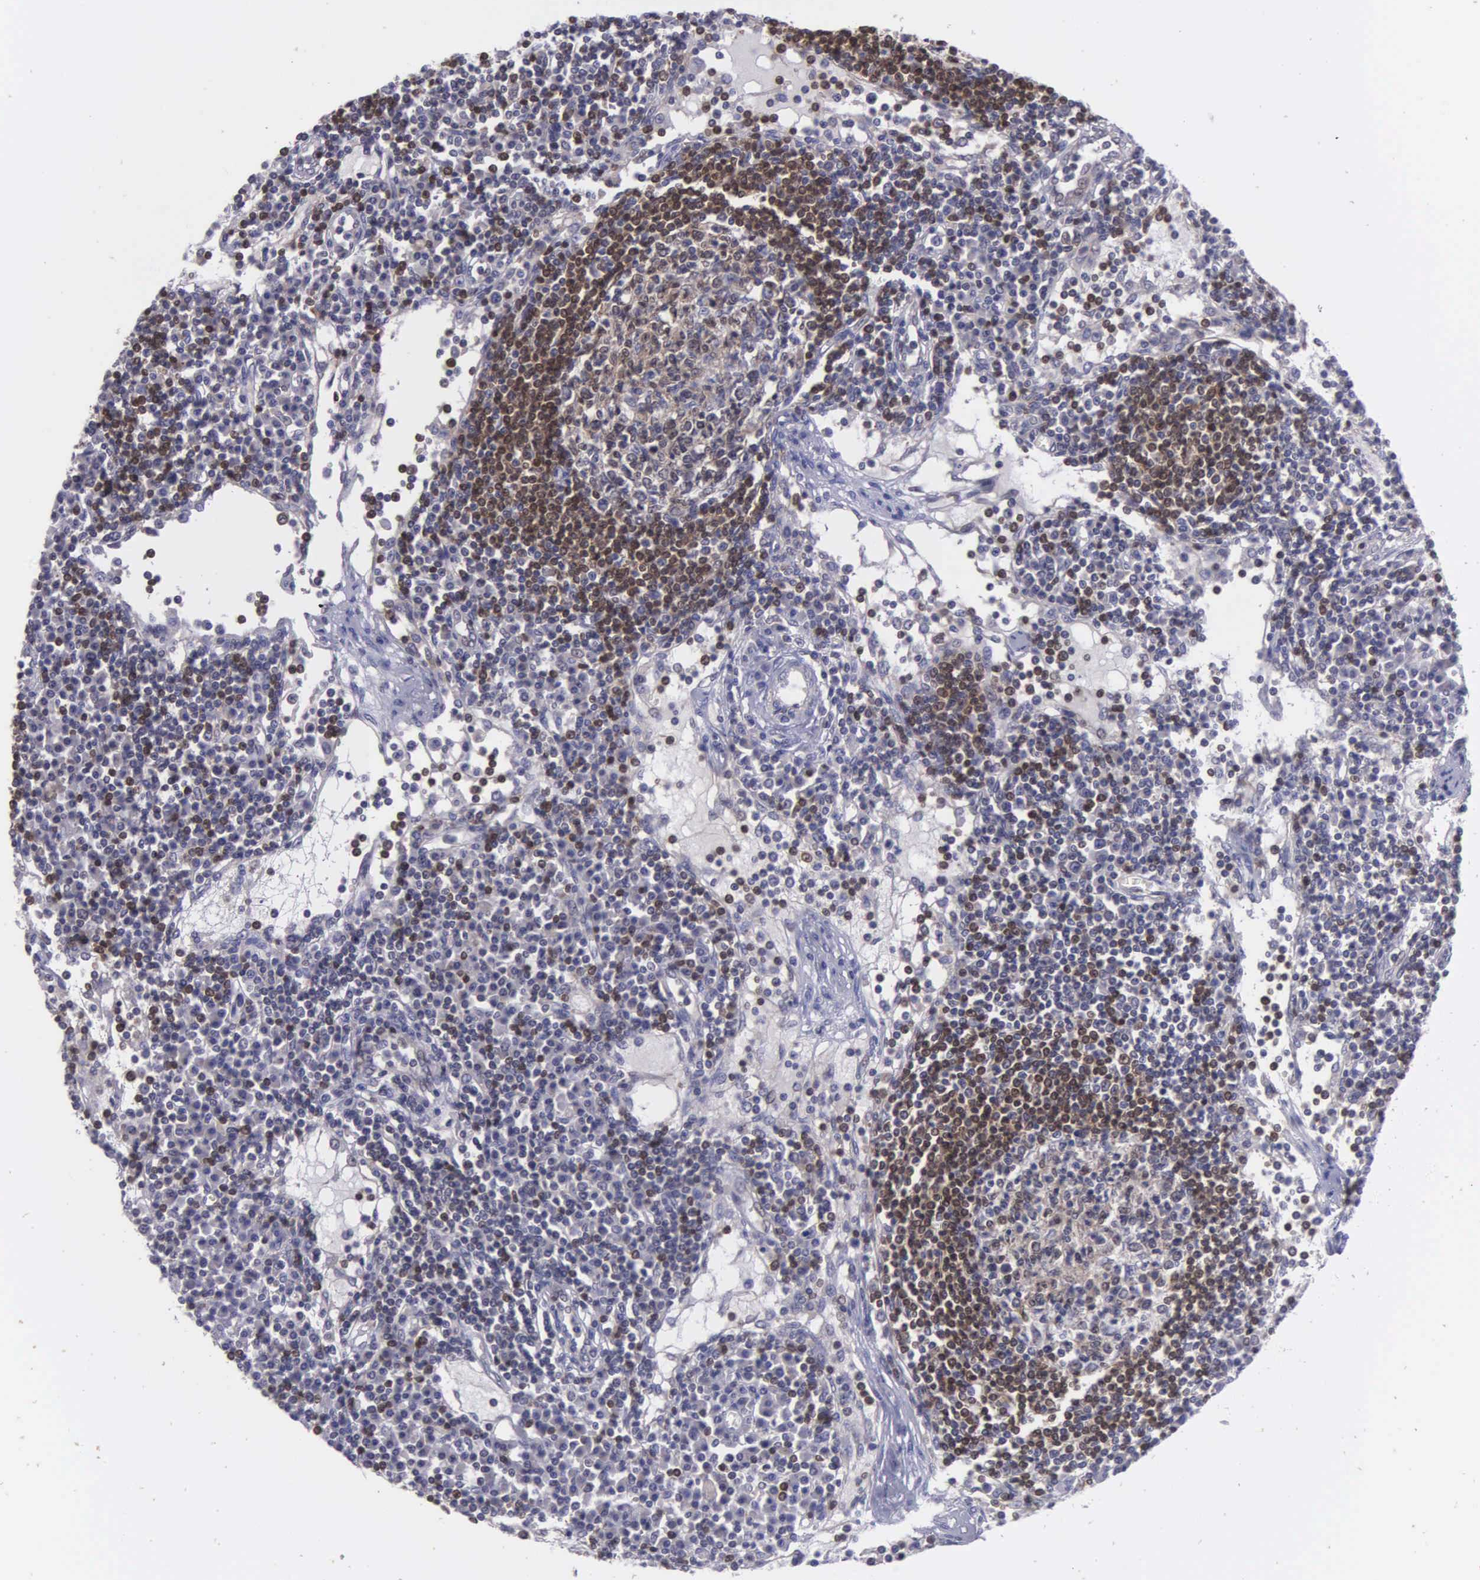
{"staining": {"intensity": "weak", "quantity": "<25%", "location": "cytoplasmic/membranous"}, "tissue": "lymph node", "cell_type": "Germinal center cells", "image_type": "normal", "snomed": [{"axis": "morphology", "description": "Normal tissue, NOS"}, {"axis": "topography", "description": "Lymph node"}], "caption": "A high-resolution histopathology image shows IHC staining of normal lymph node, which displays no significant expression in germinal center cells.", "gene": "MICAL3", "patient": {"sex": "female", "age": 62}}